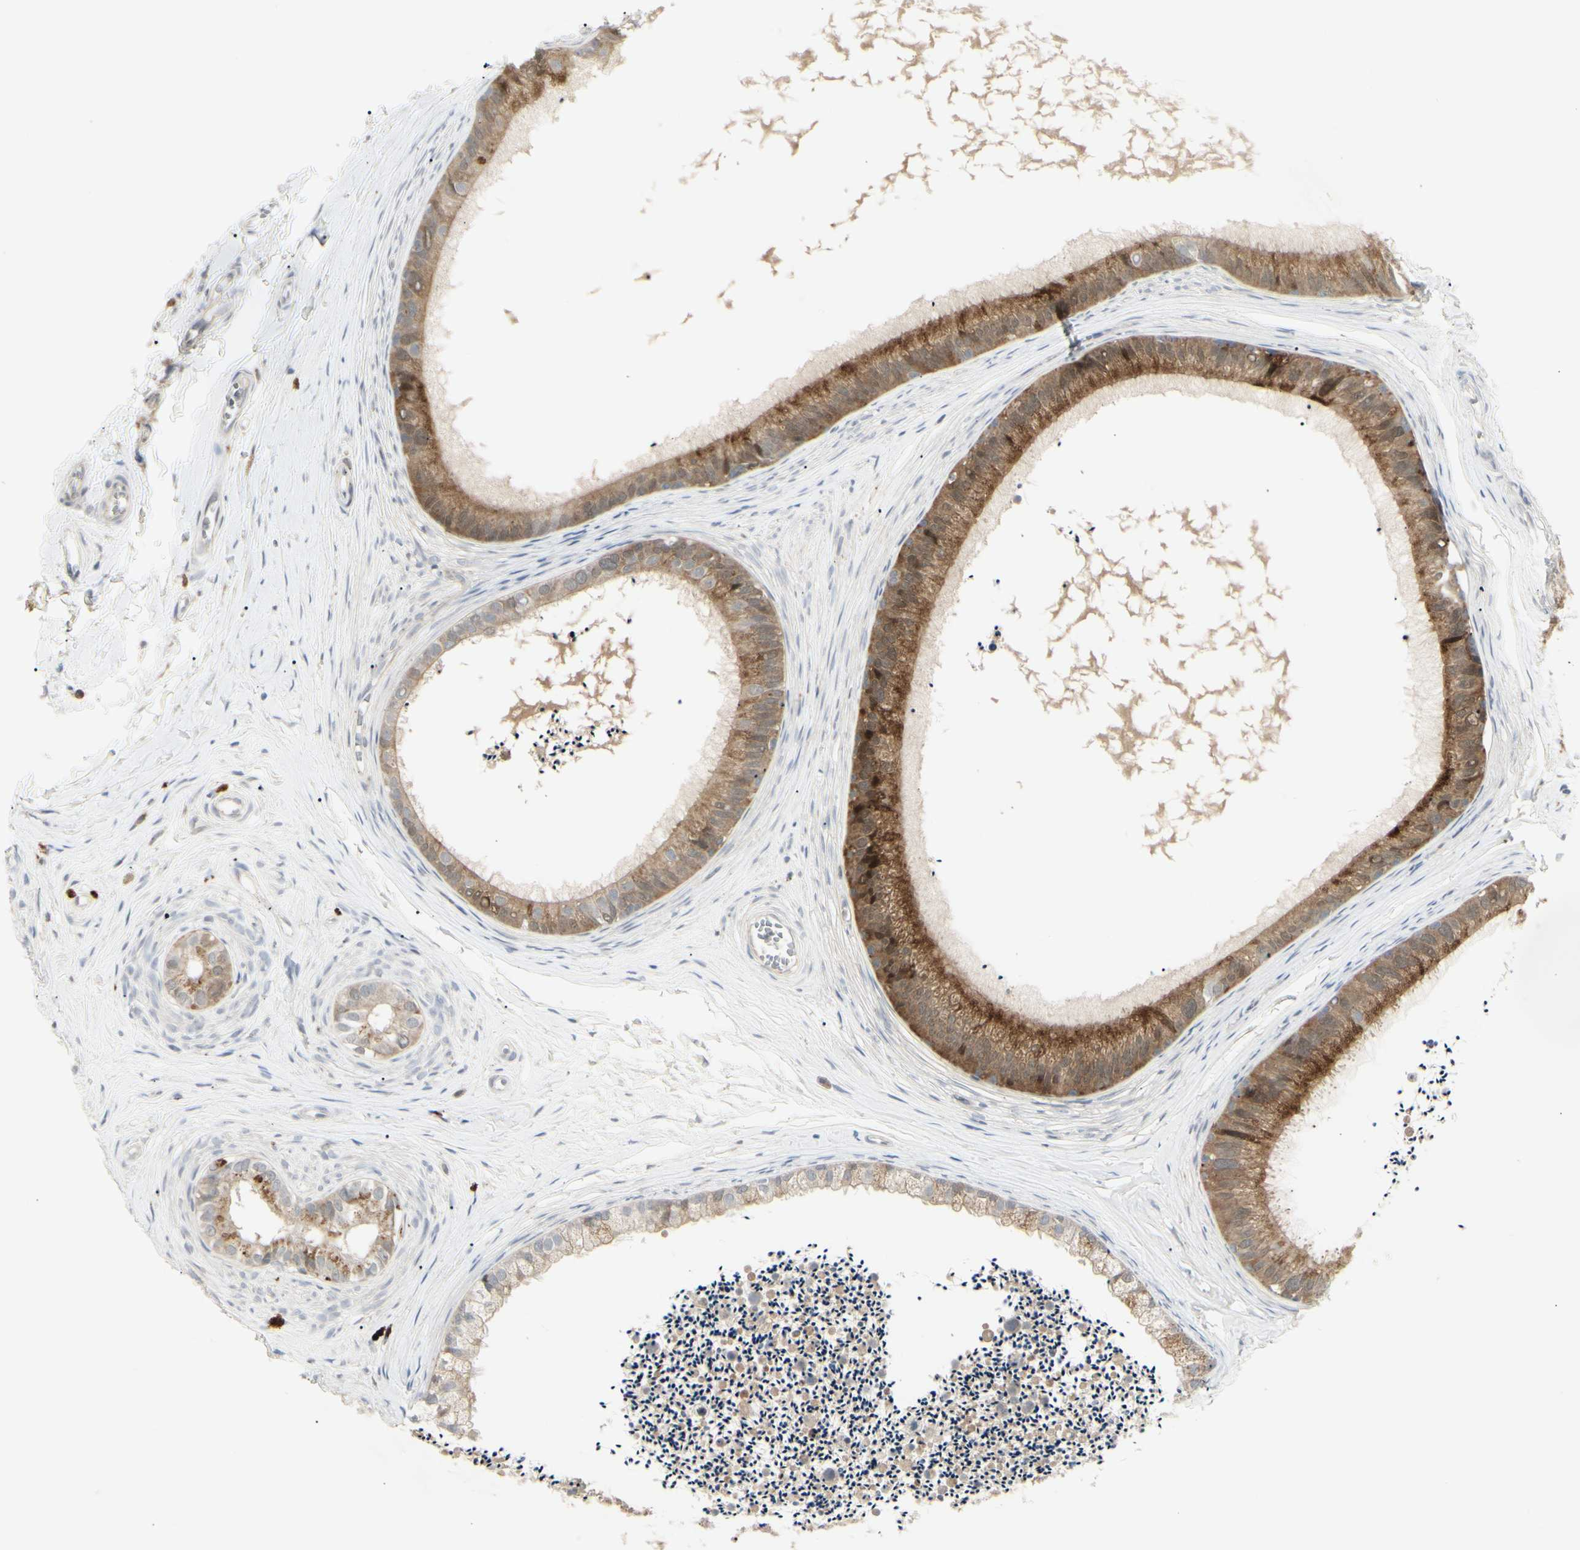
{"staining": {"intensity": "strong", "quantity": ">75%", "location": "cytoplasmic/membranous"}, "tissue": "epididymis", "cell_type": "Glandular cells", "image_type": "normal", "snomed": [{"axis": "morphology", "description": "Normal tissue, NOS"}, {"axis": "topography", "description": "Epididymis"}], "caption": "This image displays IHC staining of benign epididymis, with high strong cytoplasmic/membranous expression in about >75% of glandular cells.", "gene": "GRN", "patient": {"sex": "male", "age": 56}}